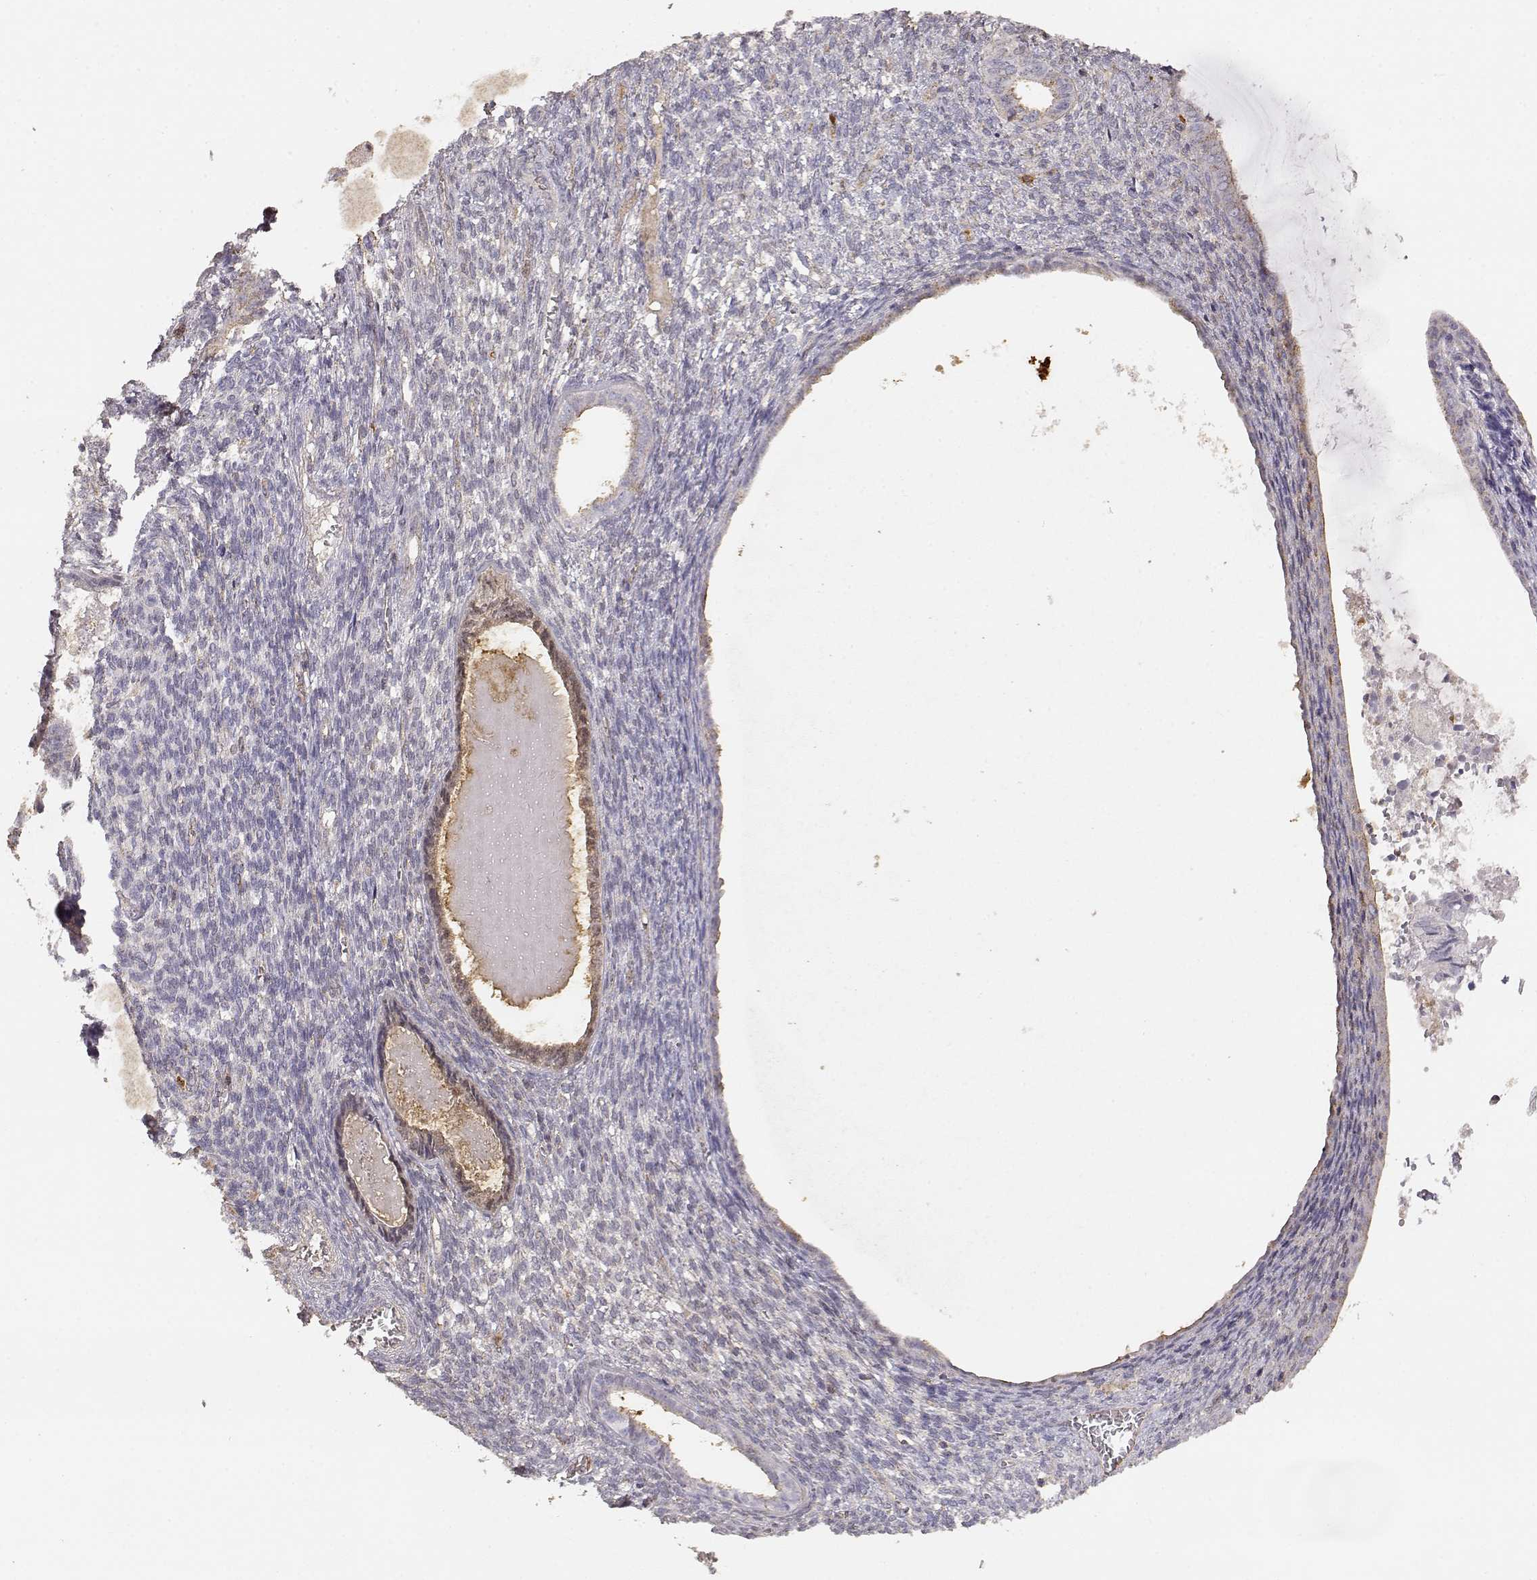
{"staining": {"intensity": "negative", "quantity": "none", "location": "none"}, "tissue": "endometrial cancer", "cell_type": "Tumor cells", "image_type": "cancer", "snomed": [{"axis": "morphology", "description": "Adenocarcinoma, NOS"}, {"axis": "topography", "description": "Endometrium"}], "caption": "This photomicrograph is of endometrial cancer (adenocarcinoma) stained with immunohistochemistry (IHC) to label a protein in brown with the nuclei are counter-stained blue. There is no expression in tumor cells.", "gene": "TNFRSF10C", "patient": {"sex": "female", "age": 86}}